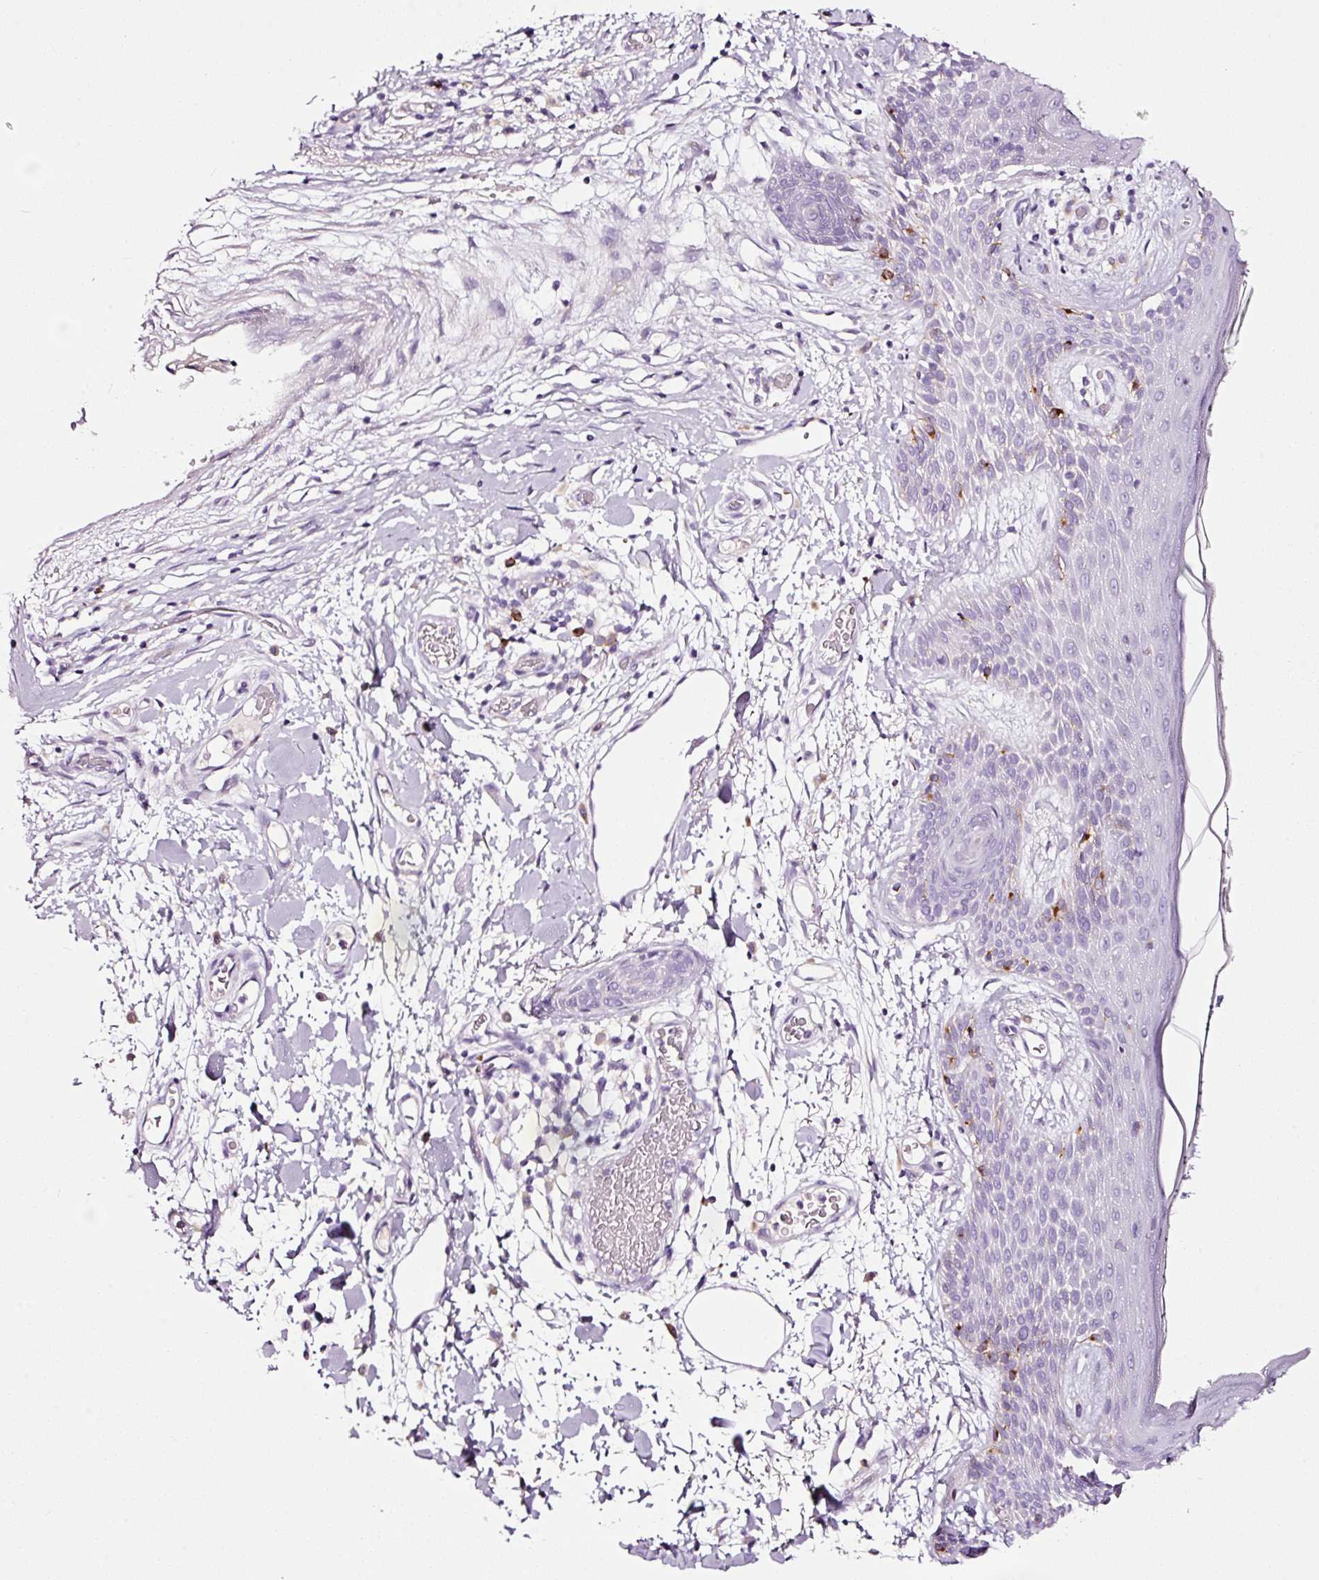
{"staining": {"intensity": "negative", "quantity": "none", "location": "none"}, "tissue": "skin", "cell_type": "Fibroblasts", "image_type": "normal", "snomed": [{"axis": "morphology", "description": "Normal tissue, NOS"}, {"axis": "topography", "description": "Skin"}], "caption": "Immunohistochemical staining of normal human skin exhibits no significant expression in fibroblasts. (Stains: DAB immunohistochemistry (IHC) with hematoxylin counter stain, Microscopy: brightfield microscopy at high magnification).", "gene": "CYB561A3", "patient": {"sex": "male", "age": 79}}